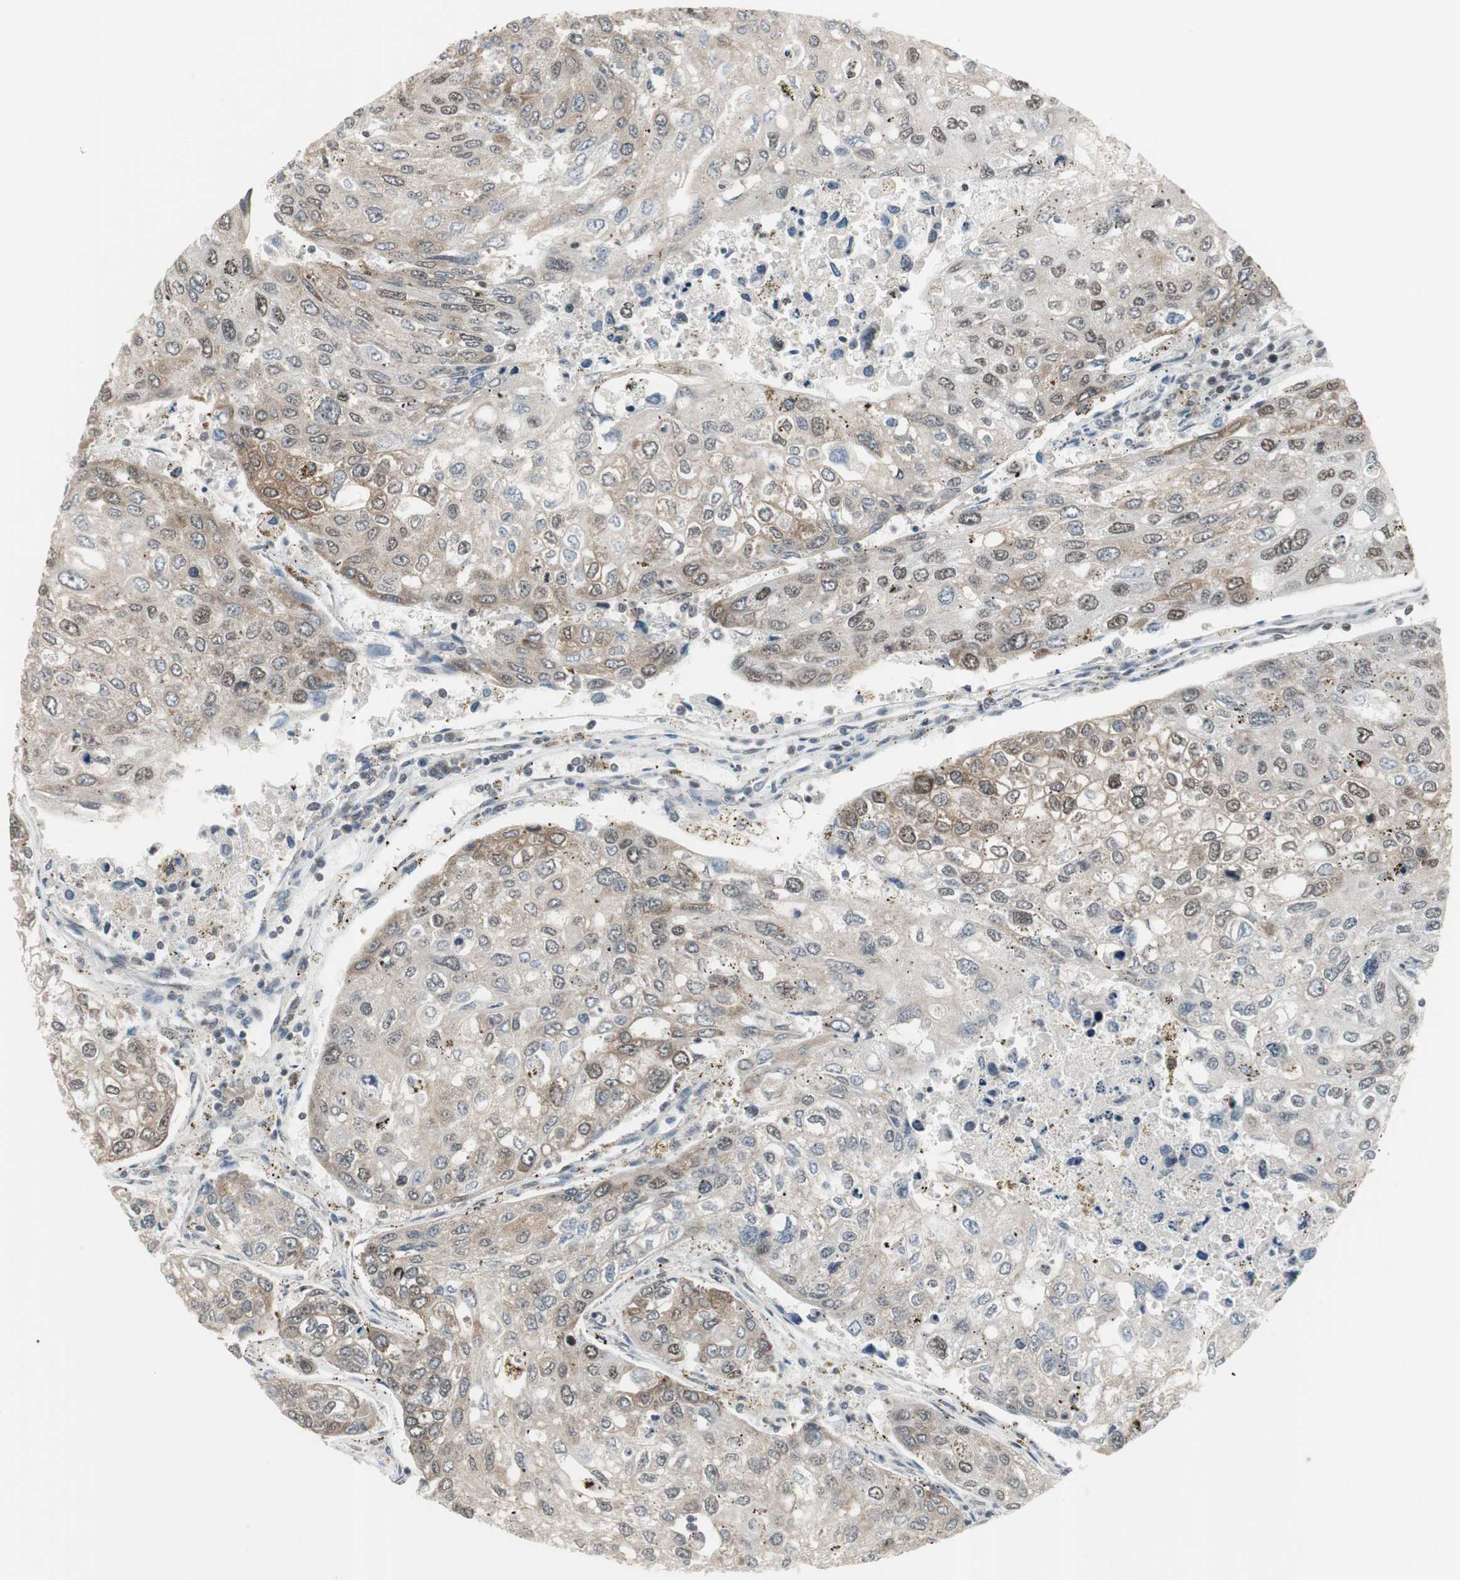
{"staining": {"intensity": "strong", "quantity": ">75%", "location": "nuclear"}, "tissue": "urothelial cancer", "cell_type": "Tumor cells", "image_type": "cancer", "snomed": [{"axis": "morphology", "description": "Urothelial carcinoma, High grade"}, {"axis": "topography", "description": "Lymph node"}, {"axis": "topography", "description": "Urinary bladder"}], "caption": "Urothelial carcinoma (high-grade) was stained to show a protein in brown. There is high levels of strong nuclear positivity in about >75% of tumor cells.", "gene": "RTF1", "patient": {"sex": "male", "age": 51}}